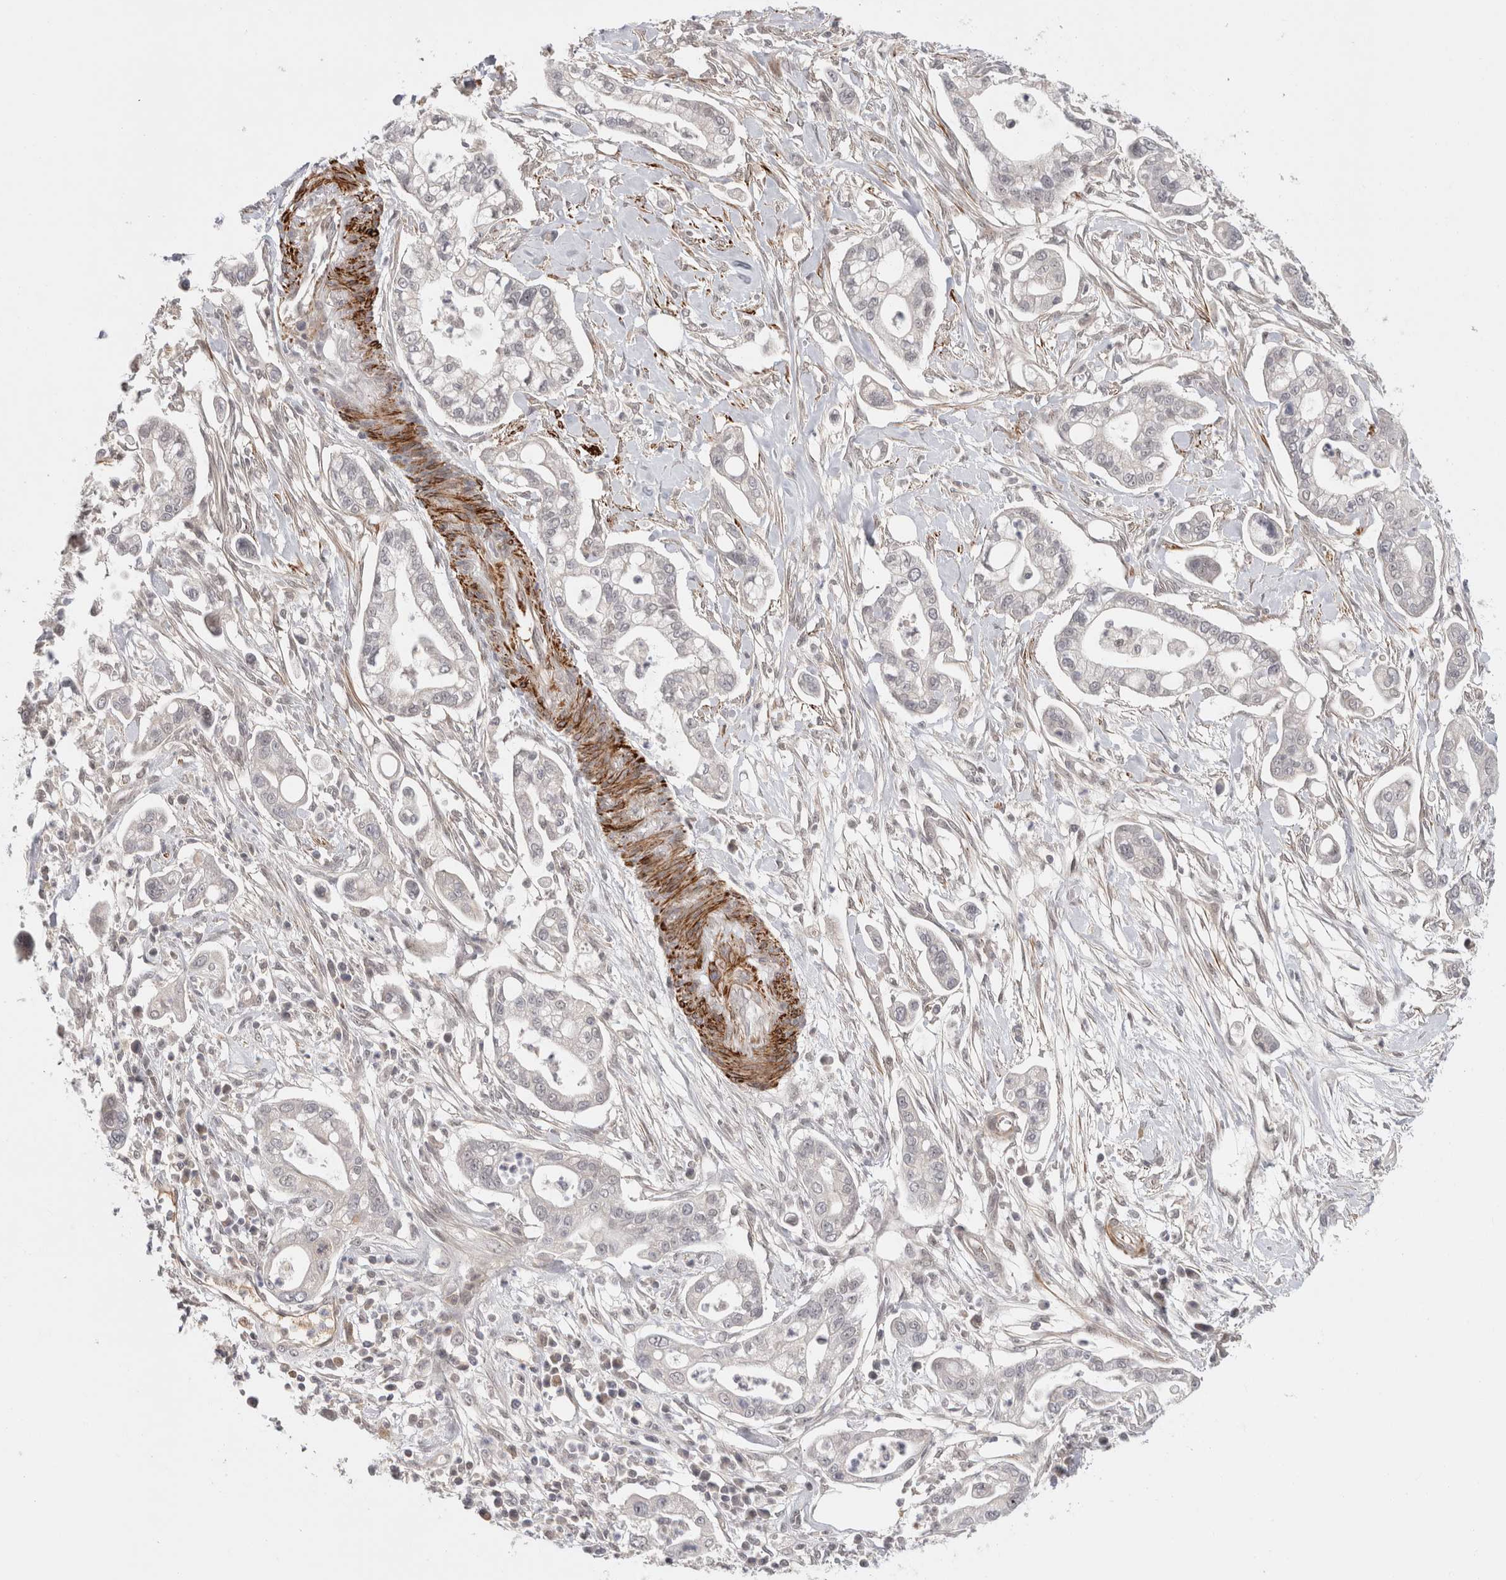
{"staining": {"intensity": "negative", "quantity": "none", "location": "none"}, "tissue": "pancreatic cancer", "cell_type": "Tumor cells", "image_type": "cancer", "snomed": [{"axis": "morphology", "description": "Adenocarcinoma, NOS"}, {"axis": "topography", "description": "Pancreas"}], "caption": "An immunohistochemistry (IHC) photomicrograph of pancreatic adenocarcinoma is shown. There is no staining in tumor cells of pancreatic adenocarcinoma. (DAB (3,3'-diaminobenzidine) immunohistochemistry (IHC) with hematoxylin counter stain).", "gene": "ZNF318", "patient": {"sex": "male", "age": 68}}